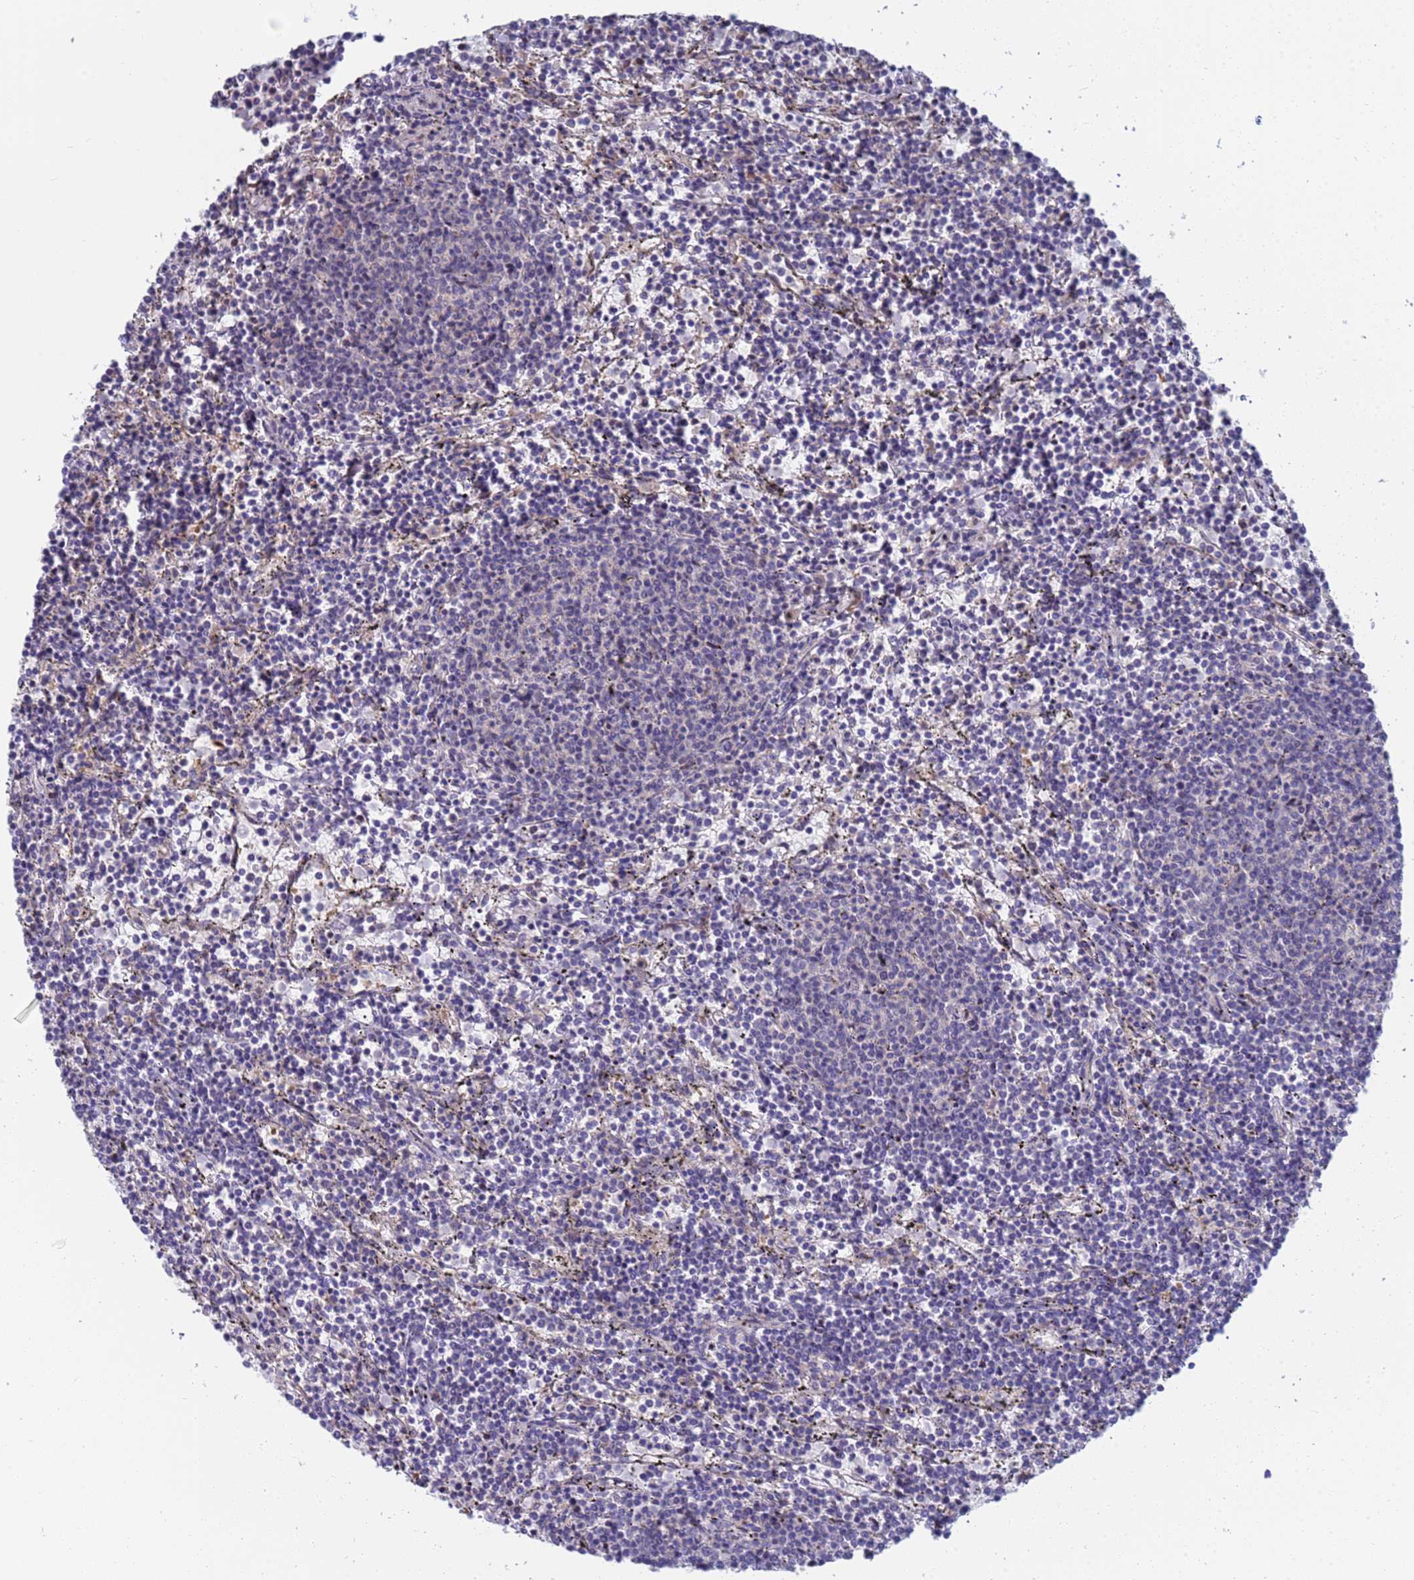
{"staining": {"intensity": "negative", "quantity": "none", "location": "none"}, "tissue": "lymphoma", "cell_type": "Tumor cells", "image_type": "cancer", "snomed": [{"axis": "morphology", "description": "Malignant lymphoma, non-Hodgkin's type, Low grade"}, {"axis": "topography", "description": "Spleen"}], "caption": "This is a micrograph of immunohistochemistry (IHC) staining of lymphoma, which shows no expression in tumor cells.", "gene": "ENOSF1", "patient": {"sex": "female", "age": 50}}